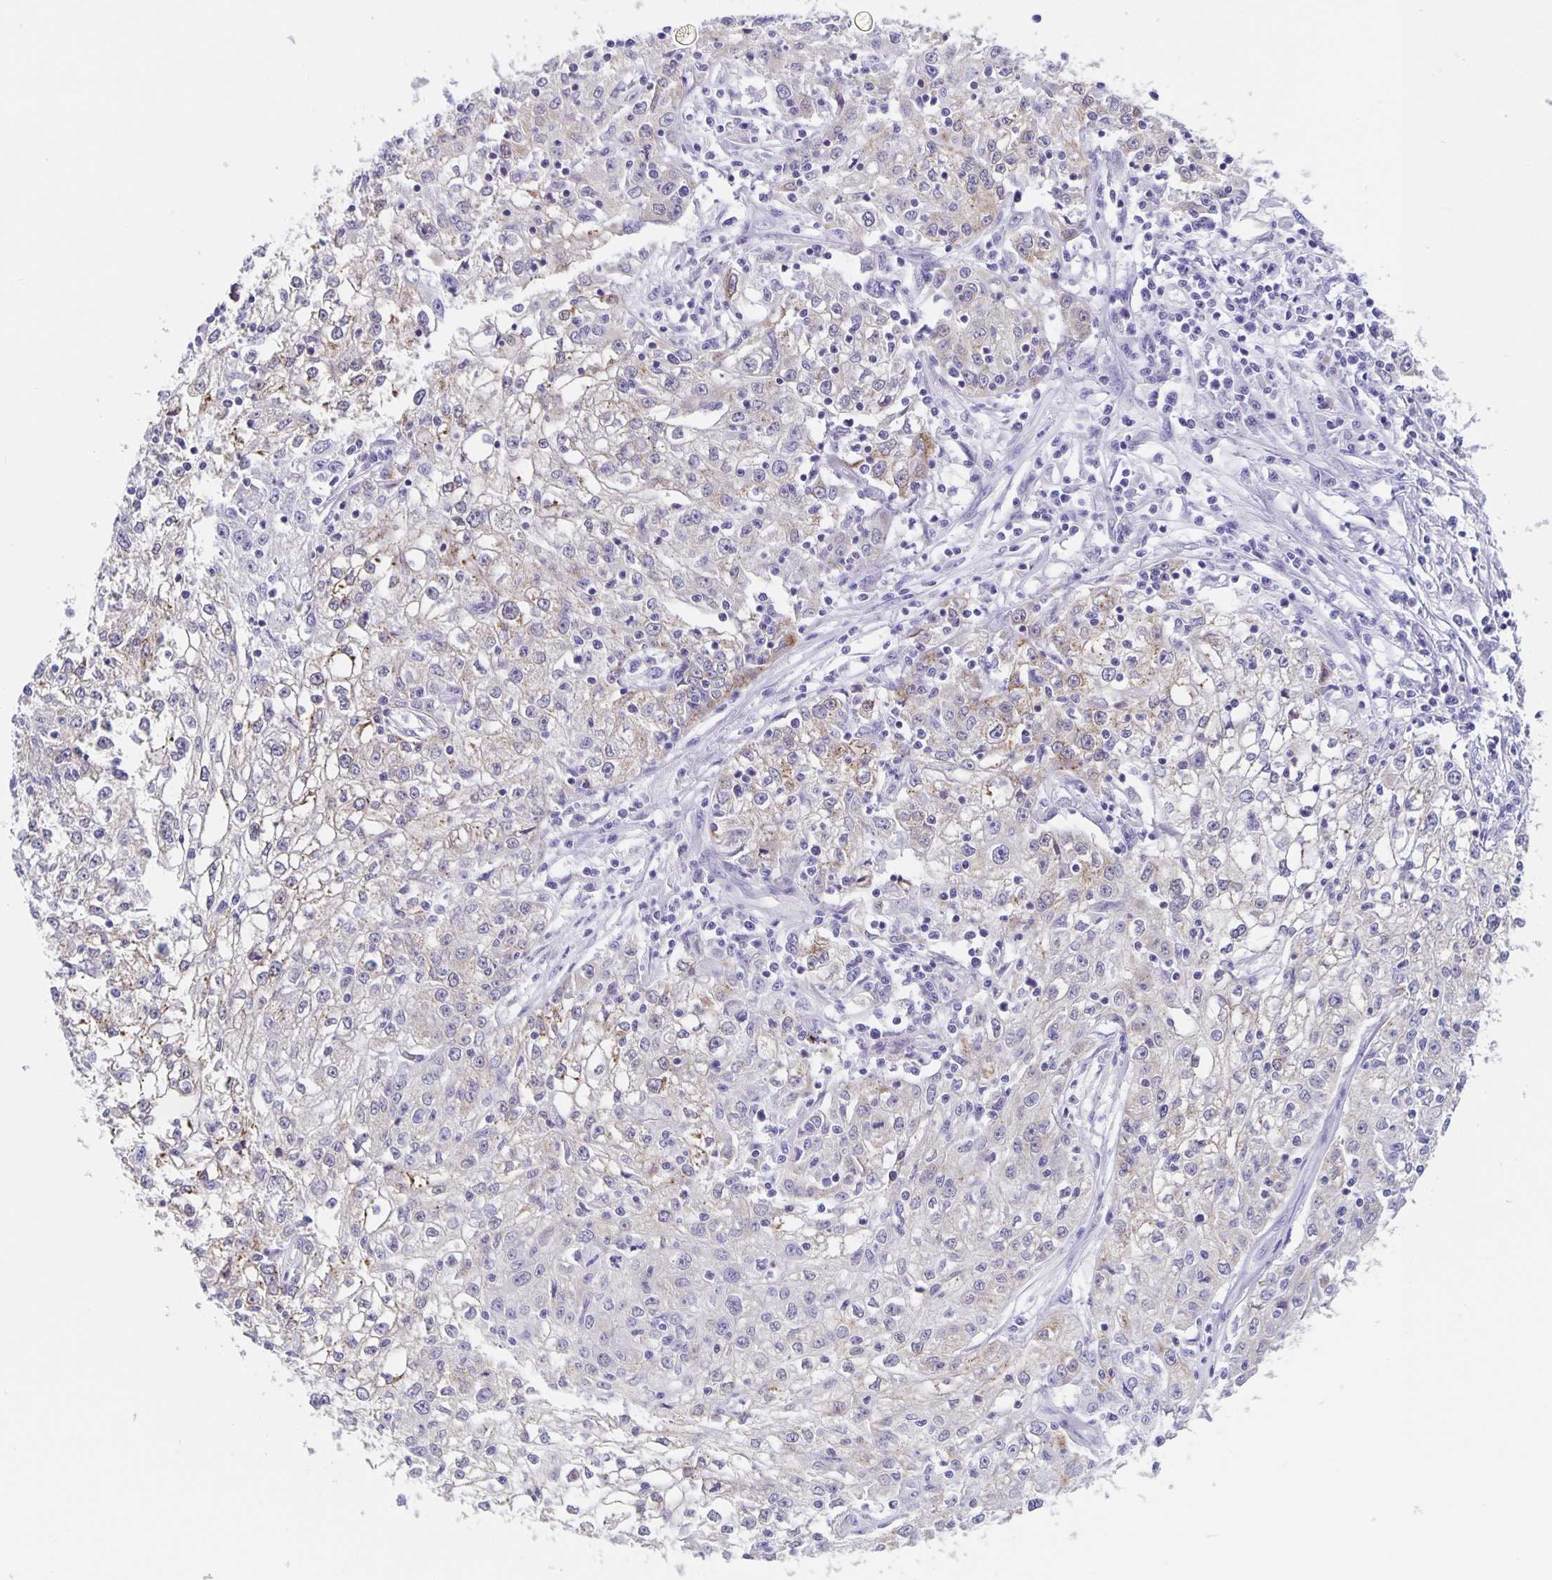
{"staining": {"intensity": "weak", "quantity": "<25%", "location": "cytoplasmic/membranous"}, "tissue": "cervical cancer", "cell_type": "Tumor cells", "image_type": "cancer", "snomed": [{"axis": "morphology", "description": "Squamous cell carcinoma, NOS"}, {"axis": "topography", "description": "Cervix"}], "caption": "A photomicrograph of cervical cancer (squamous cell carcinoma) stained for a protein displays no brown staining in tumor cells. (Stains: DAB (3,3'-diaminobenzidine) IHC with hematoxylin counter stain, Microscopy: brightfield microscopy at high magnification).", "gene": "ERMN", "patient": {"sex": "female", "age": 85}}